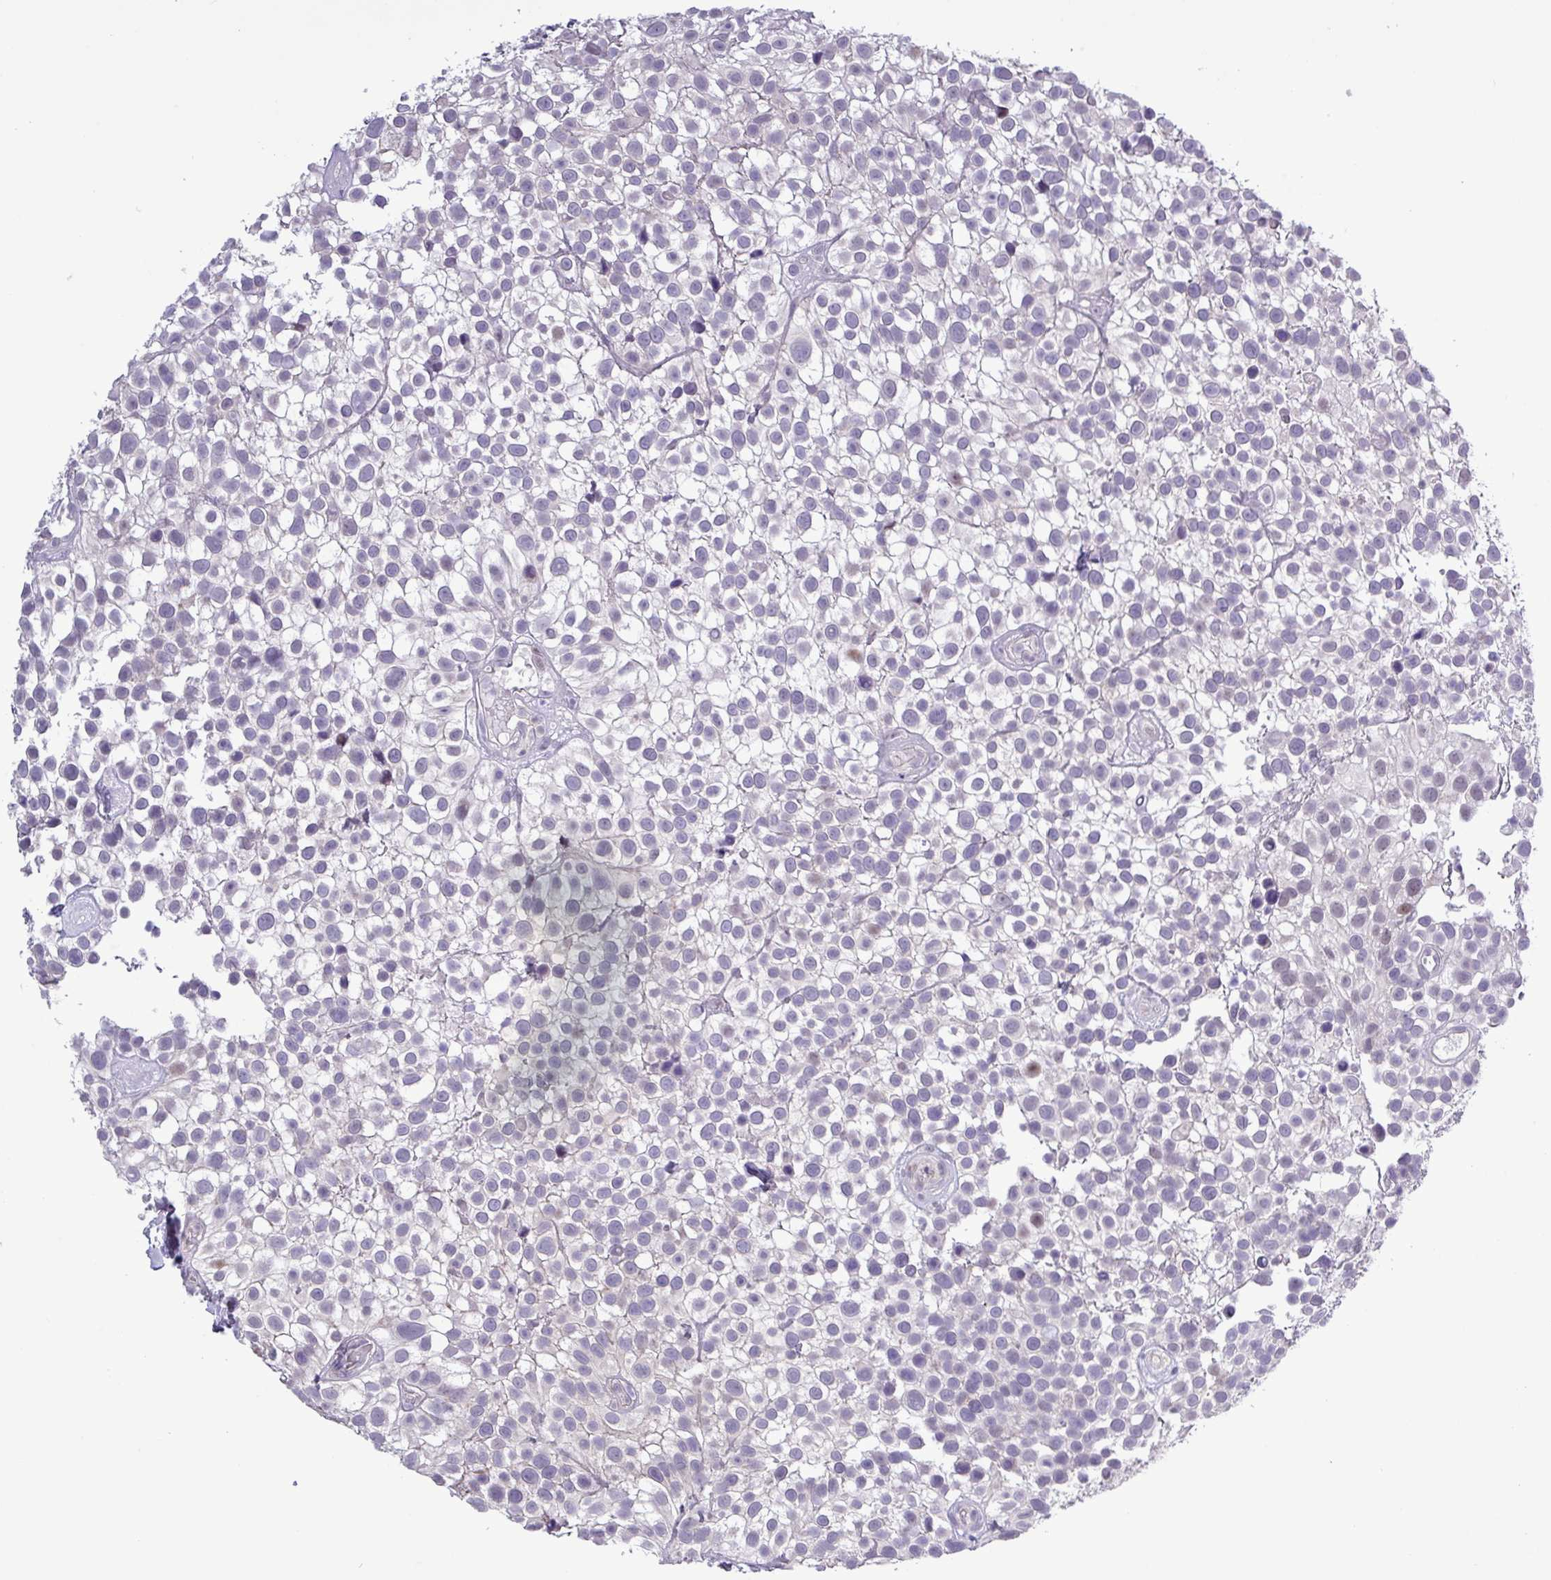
{"staining": {"intensity": "weak", "quantity": "<25%", "location": "nuclear"}, "tissue": "urothelial cancer", "cell_type": "Tumor cells", "image_type": "cancer", "snomed": [{"axis": "morphology", "description": "Urothelial carcinoma, High grade"}, {"axis": "topography", "description": "Urinary bladder"}], "caption": "A high-resolution image shows IHC staining of urothelial cancer, which reveals no significant staining in tumor cells. (Stains: DAB (3,3'-diaminobenzidine) immunohistochemistry with hematoxylin counter stain, Microscopy: brightfield microscopy at high magnification).", "gene": "RIPPLY1", "patient": {"sex": "male", "age": 56}}